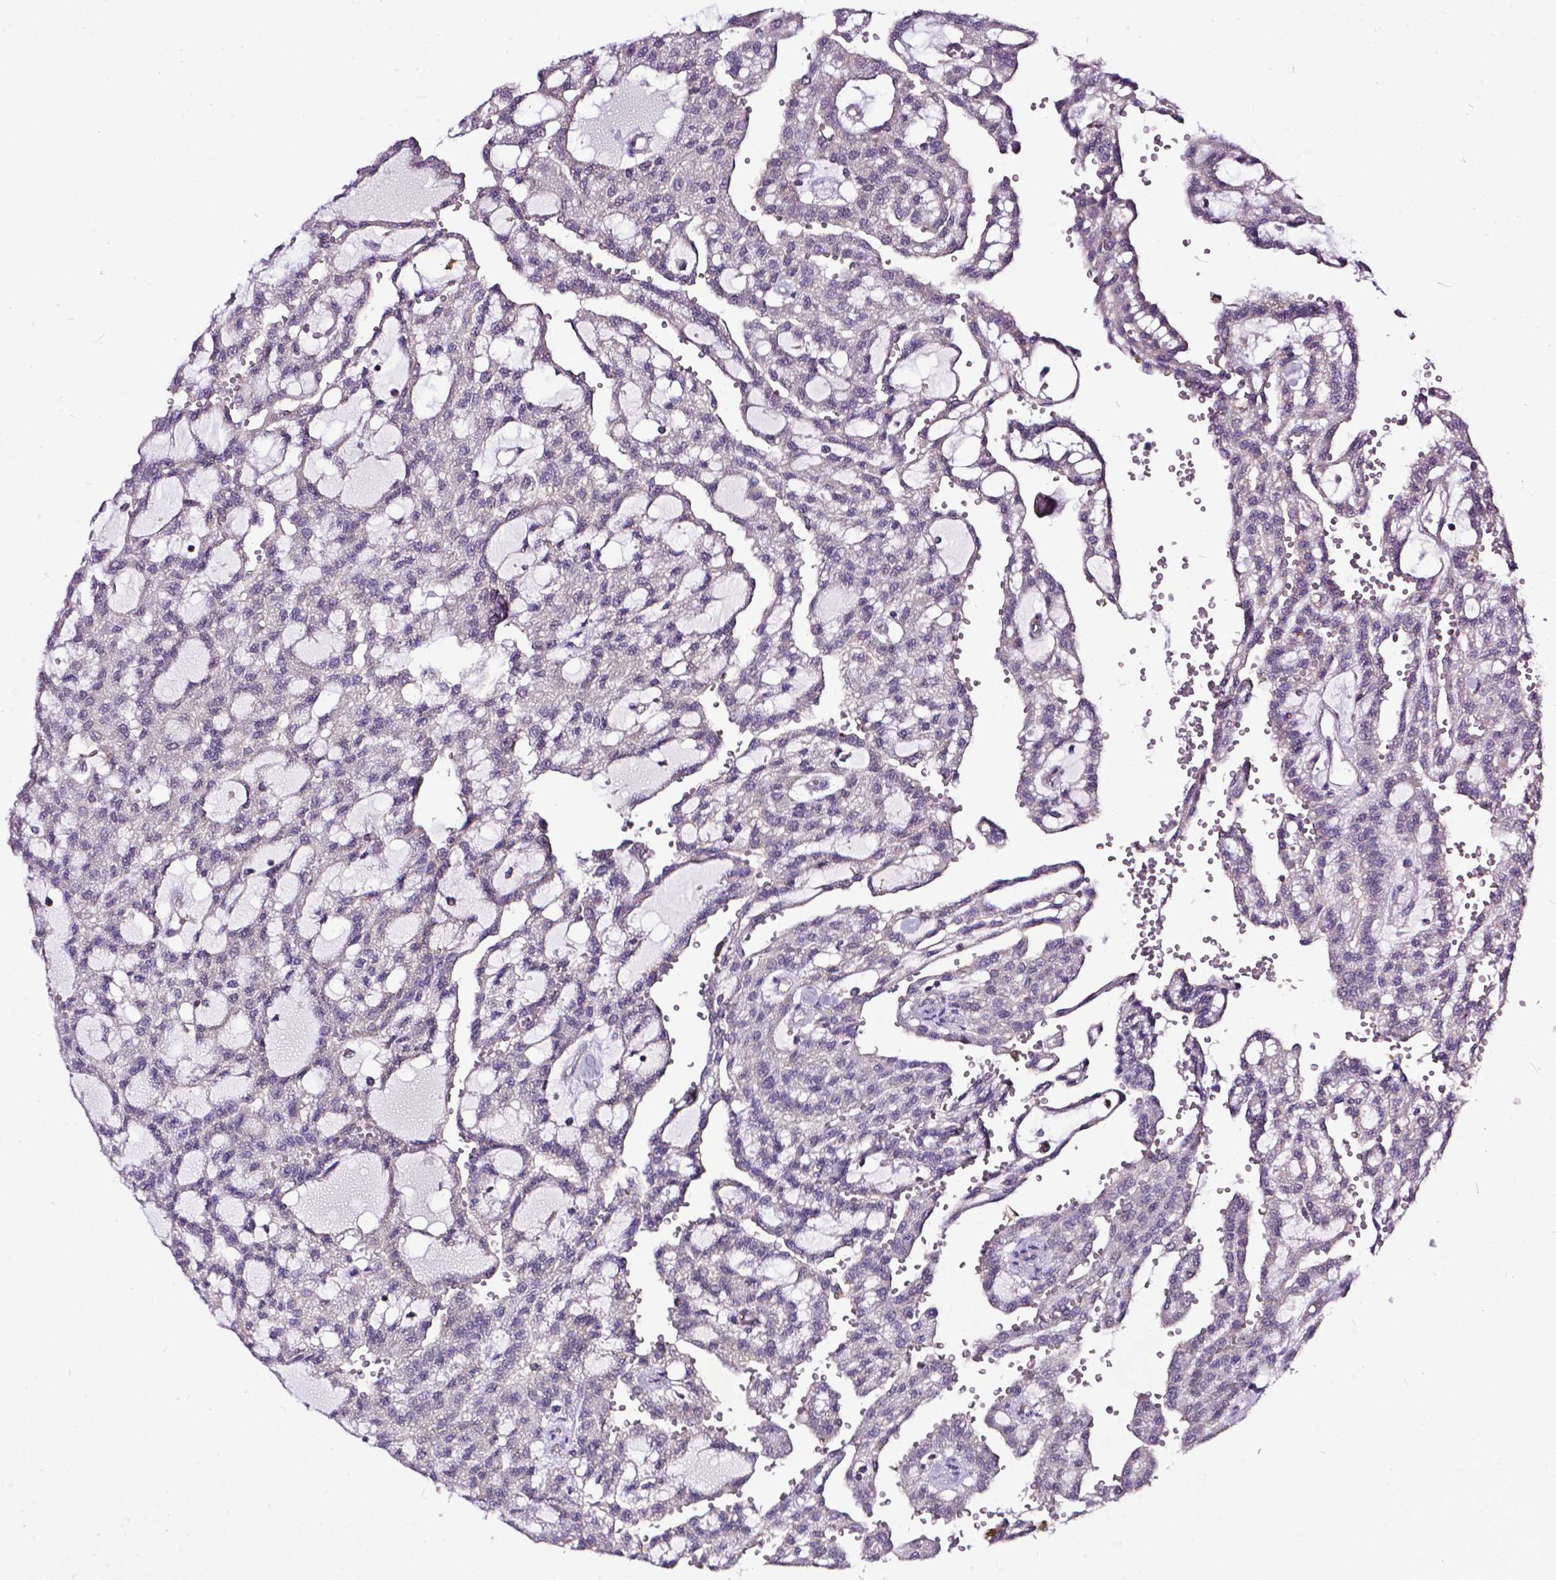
{"staining": {"intensity": "weak", "quantity": "<25%", "location": "nuclear"}, "tissue": "renal cancer", "cell_type": "Tumor cells", "image_type": "cancer", "snomed": [{"axis": "morphology", "description": "Adenocarcinoma, NOS"}, {"axis": "topography", "description": "Kidney"}], "caption": "The histopathology image shows no staining of tumor cells in adenocarcinoma (renal).", "gene": "OTUB1", "patient": {"sex": "male", "age": 63}}